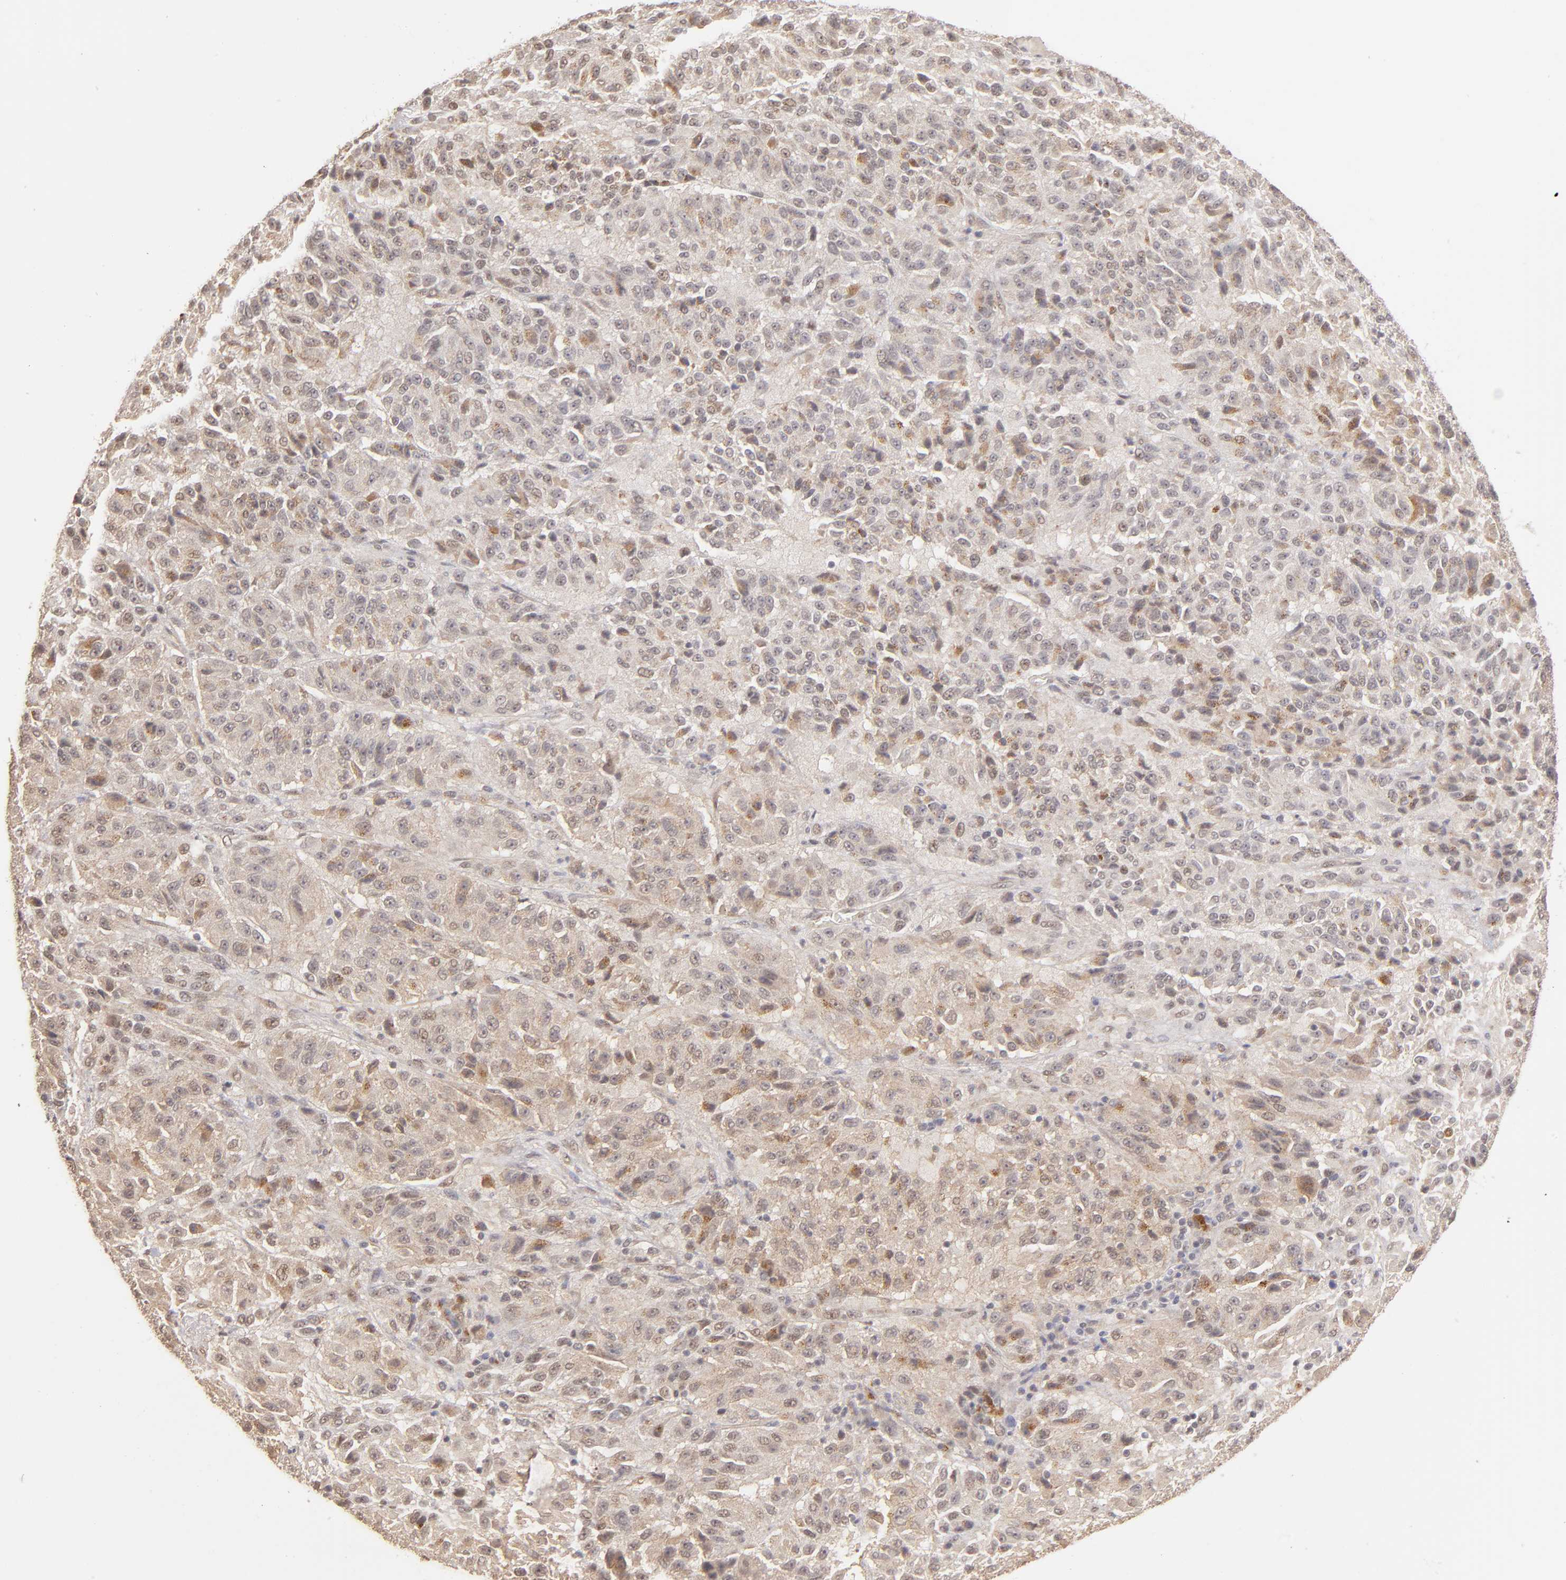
{"staining": {"intensity": "weak", "quantity": ">75%", "location": "cytoplasmic/membranous,nuclear"}, "tissue": "melanoma", "cell_type": "Tumor cells", "image_type": "cancer", "snomed": [{"axis": "morphology", "description": "Malignant melanoma, Metastatic site"}, {"axis": "topography", "description": "Lung"}], "caption": "Brown immunohistochemical staining in human malignant melanoma (metastatic site) exhibits weak cytoplasmic/membranous and nuclear staining in about >75% of tumor cells. (brown staining indicates protein expression, while blue staining denotes nuclei).", "gene": "NFE2", "patient": {"sex": "male", "age": 64}}